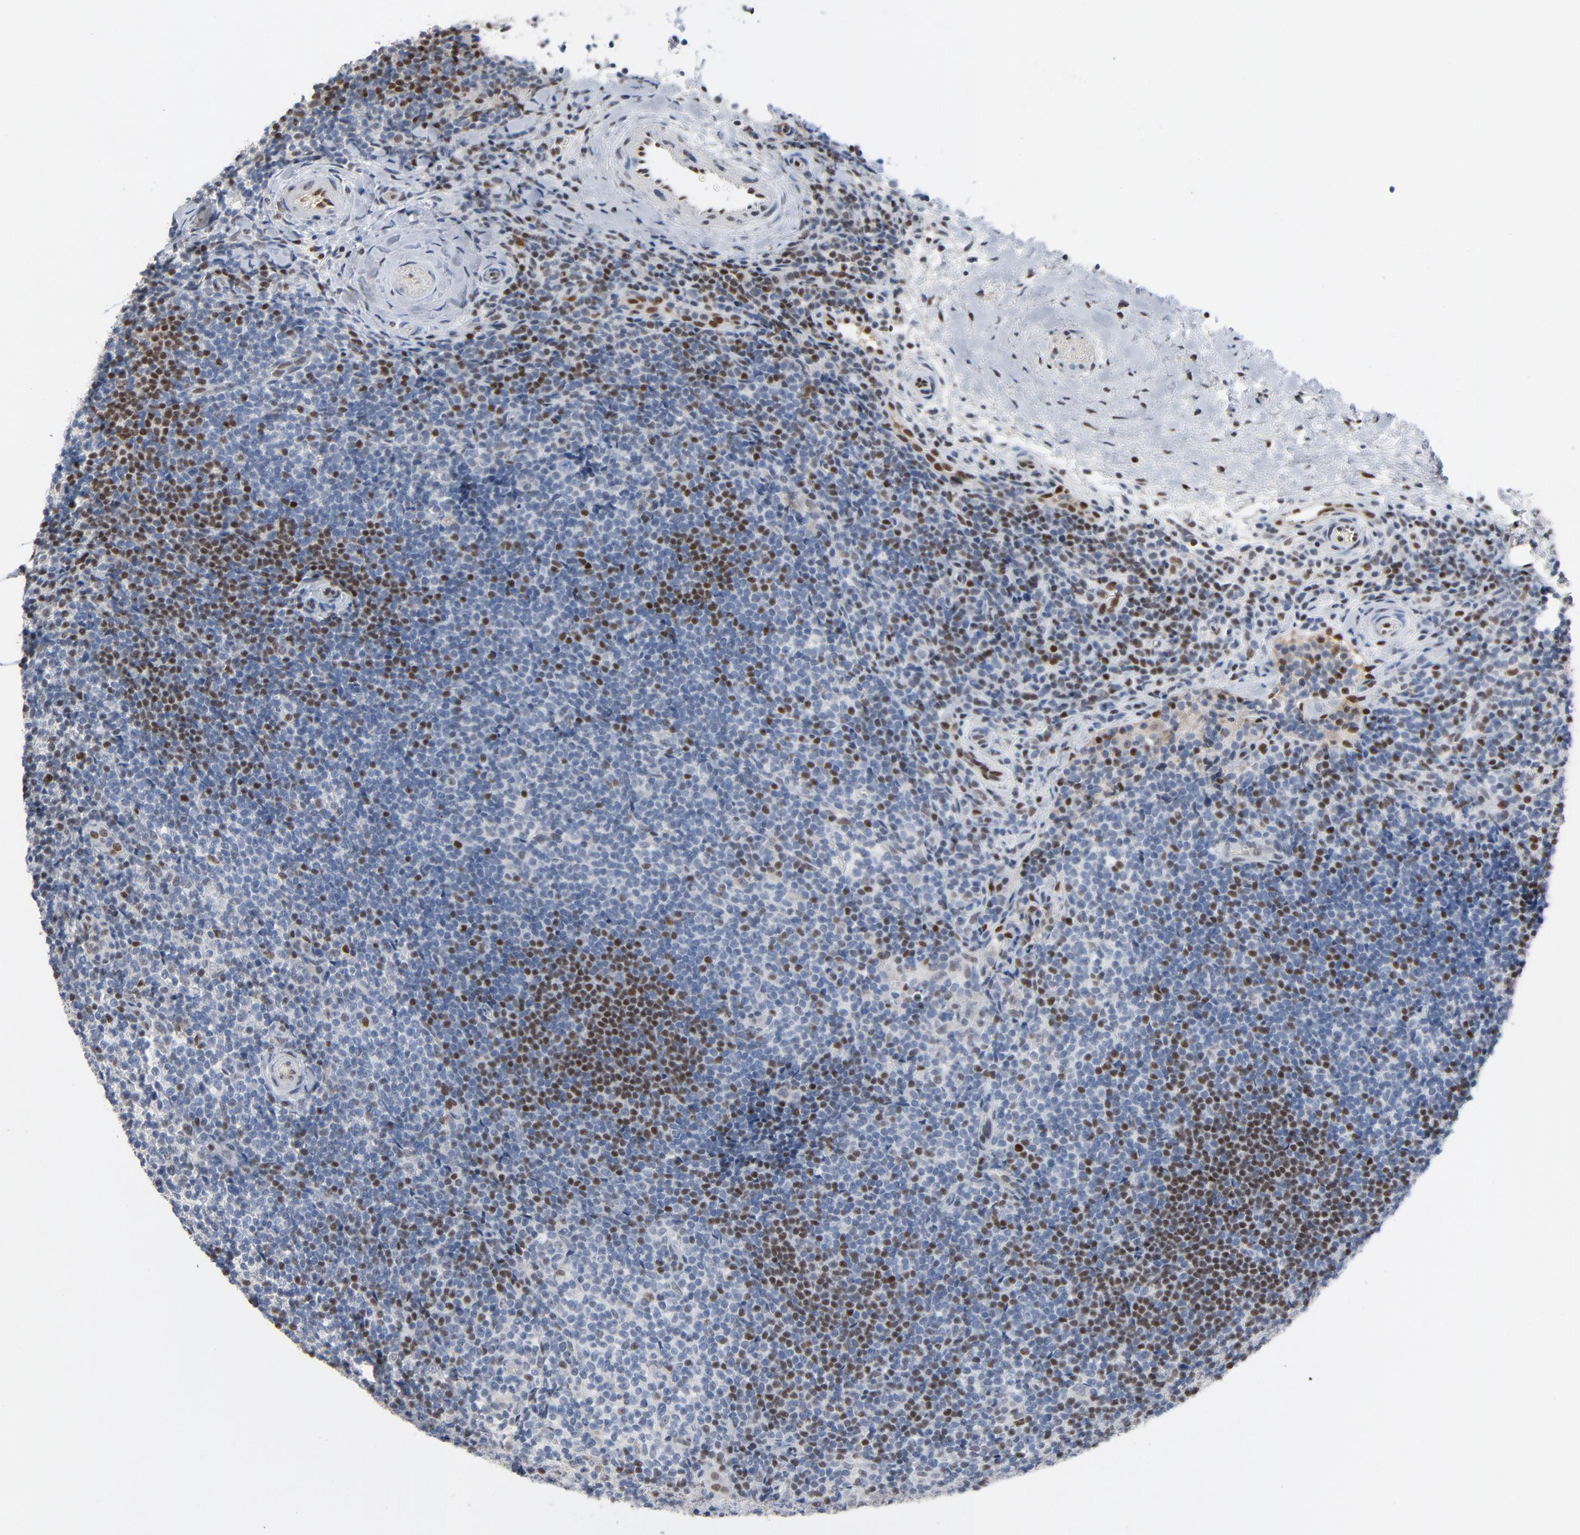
{"staining": {"intensity": "moderate", "quantity": "25%-75%", "location": "nuclear"}, "tissue": "lymphoma", "cell_type": "Tumor cells", "image_type": "cancer", "snomed": [{"axis": "morphology", "description": "Malignant lymphoma, non-Hodgkin's type, Low grade"}, {"axis": "topography", "description": "Lymph node"}], "caption": "Moderate nuclear staining for a protein is appreciated in approximately 25%-75% of tumor cells of lymphoma using immunohistochemistry.", "gene": "FOXP1", "patient": {"sex": "female", "age": 76}}